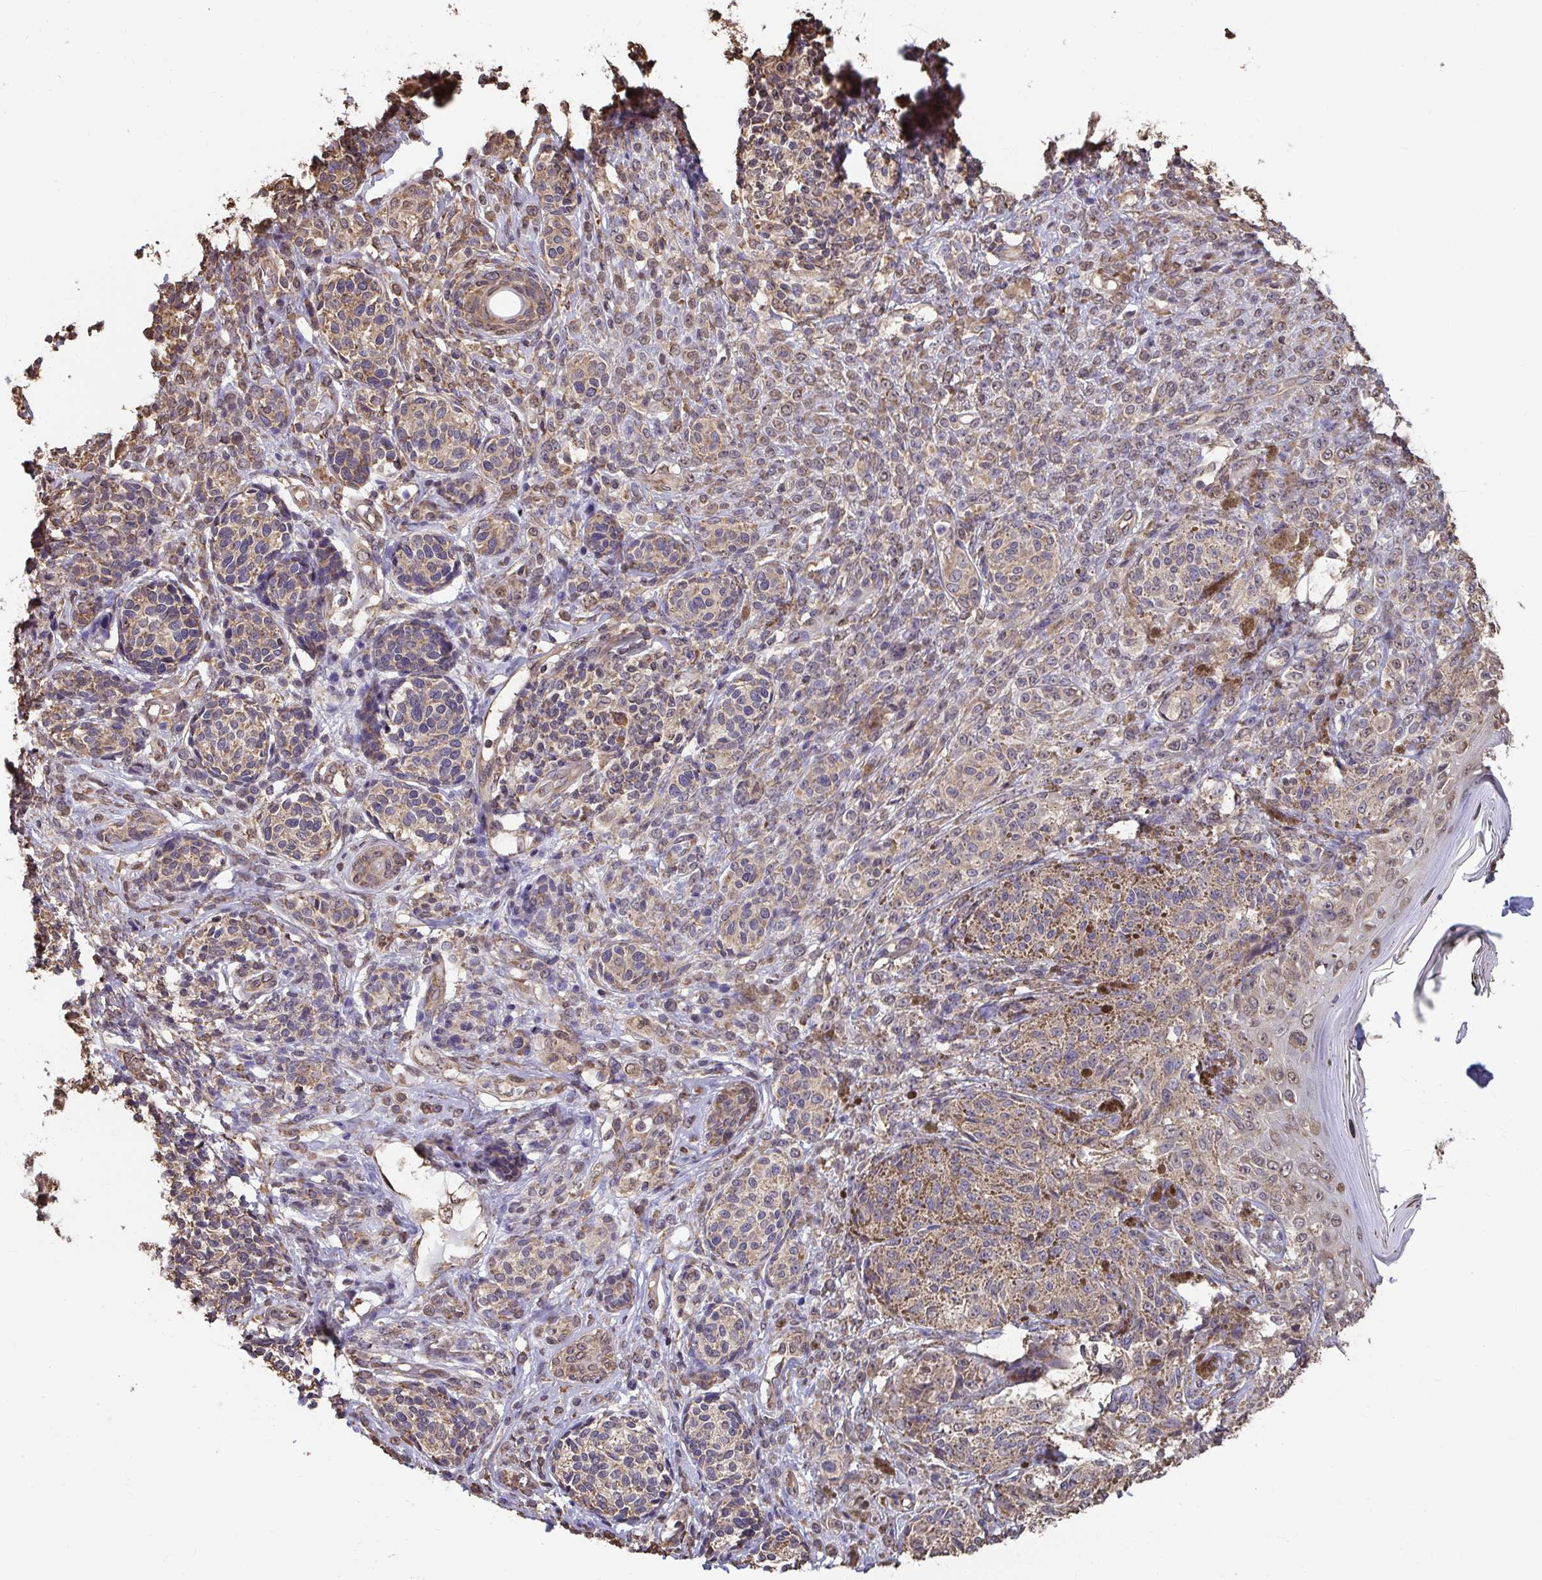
{"staining": {"intensity": "weak", "quantity": "25%-75%", "location": "cytoplasmic/membranous"}, "tissue": "melanoma", "cell_type": "Tumor cells", "image_type": "cancer", "snomed": [{"axis": "morphology", "description": "Malignant melanoma, NOS"}, {"axis": "topography", "description": "Skin"}], "caption": "Immunohistochemistry (IHC) image of malignant melanoma stained for a protein (brown), which reveals low levels of weak cytoplasmic/membranous staining in about 25%-75% of tumor cells.", "gene": "SYNCRIP", "patient": {"sex": "male", "age": 42}}